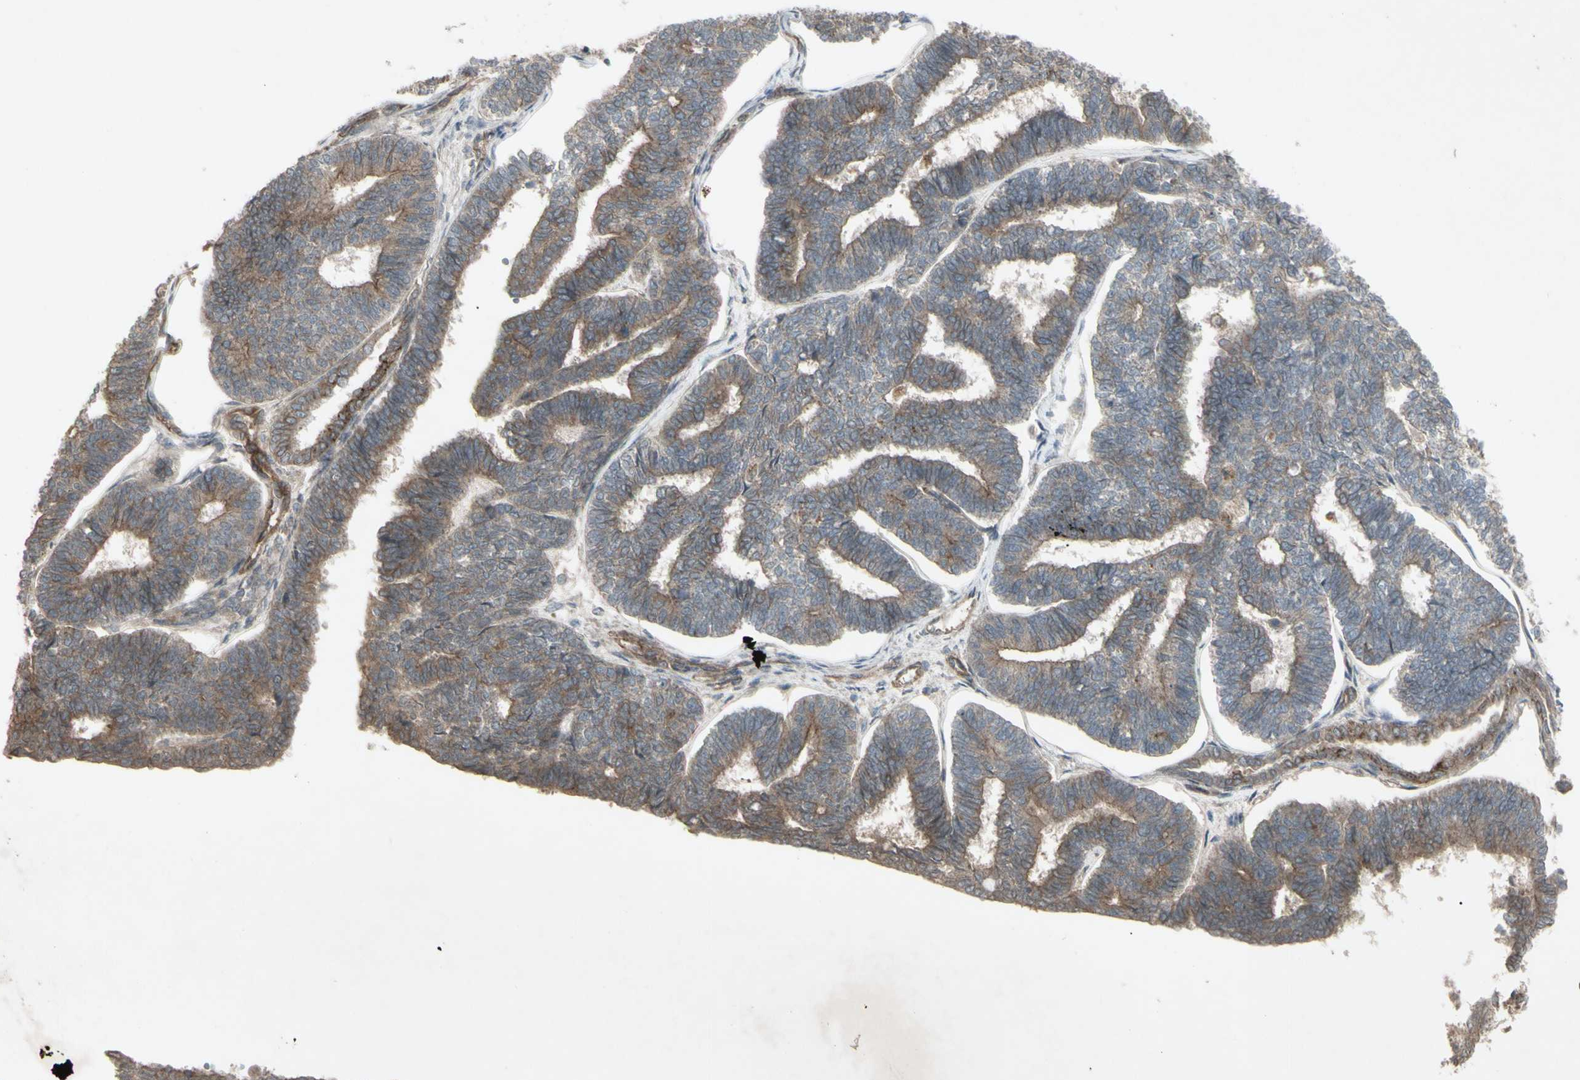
{"staining": {"intensity": "weak", "quantity": ">75%", "location": "cytoplasmic/membranous"}, "tissue": "endometrial cancer", "cell_type": "Tumor cells", "image_type": "cancer", "snomed": [{"axis": "morphology", "description": "Adenocarcinoma, NOS"}, {"axis": "topography", "description": "Endometrium"}], "caption": "Immunohistochemical staining of human adenocarcinoma (endometrial) shows weak cytoplasmic/membranous protein expression in about >75% of tumor cells.", "gene": "JAG1", "patient": {"sex": "female", "age": 70}}